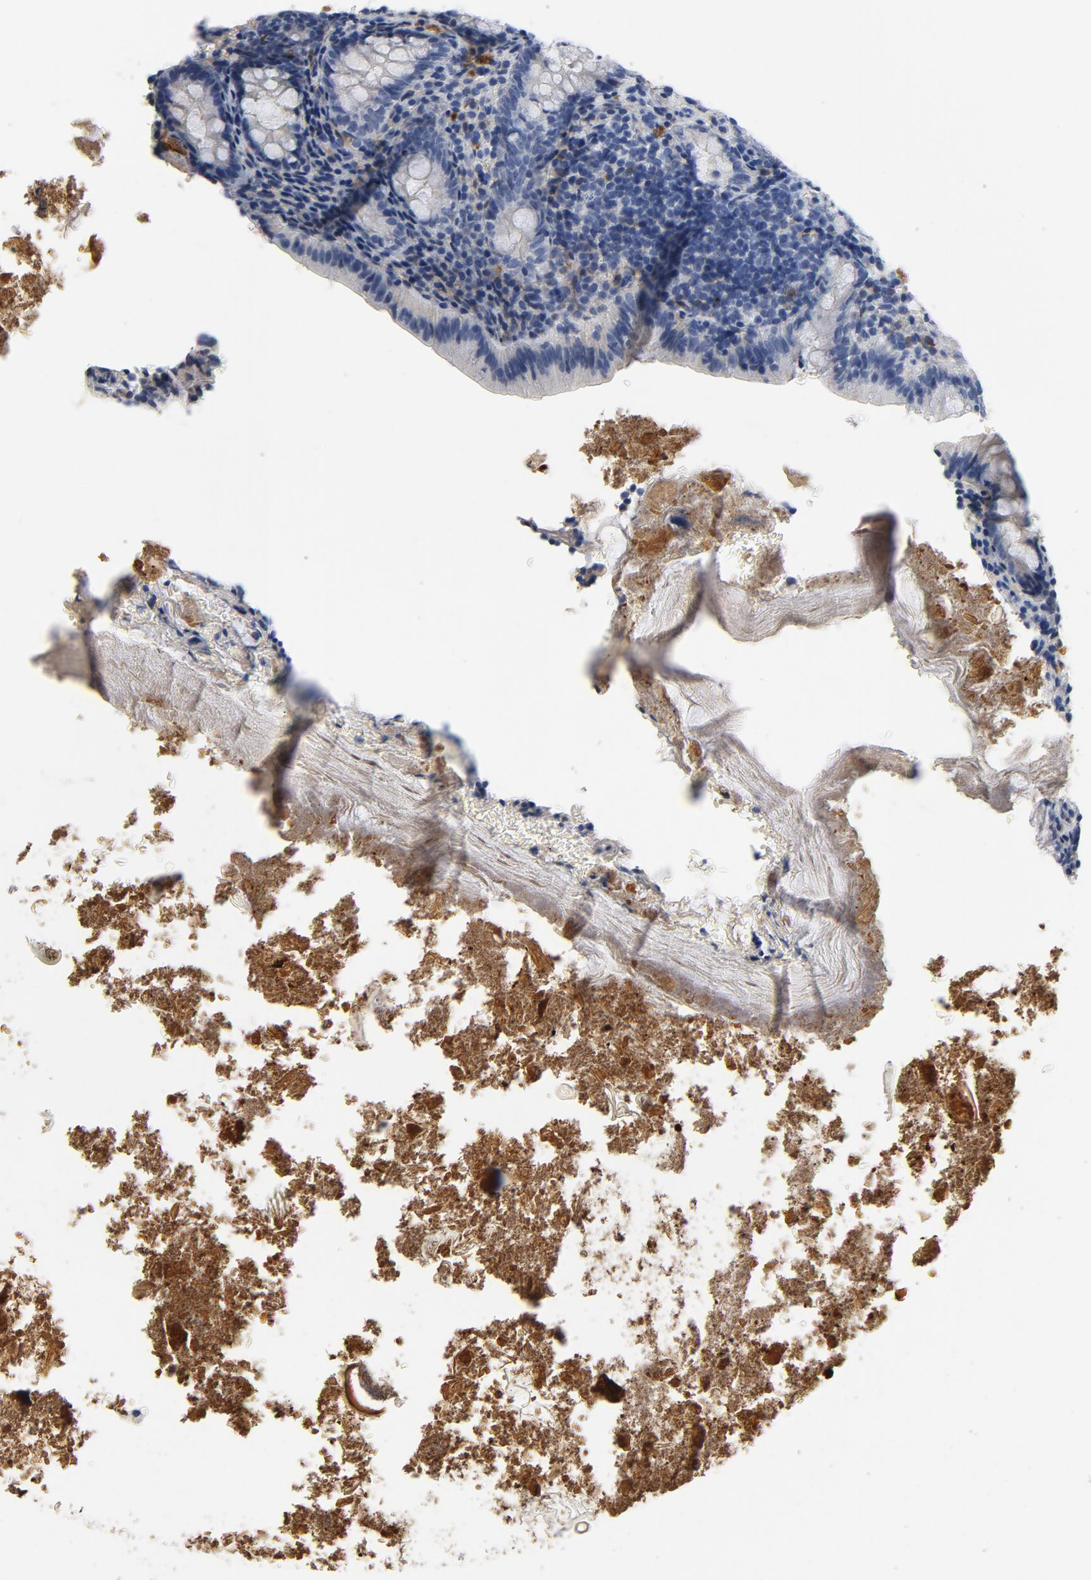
{"staining": {"intensity": "moderate", "quantity": "<25%", "location": "cytoplasmic/membranous"}, "tissue": "appendix", "cell_type": "Glandular cells", "image_type": "normal", "snomed": [{"axis": "morphology", "description": "Normal tissue, NOS"}, {"axis": "topography", "description": "Appendix"}], "caption": "Protein staining shows moderate cytoplasmic/membranous staining in about <25% of glandular cells in normal appendix.", "gene": "LAMC1", "patient": {"sex": "female", "age": 10}}